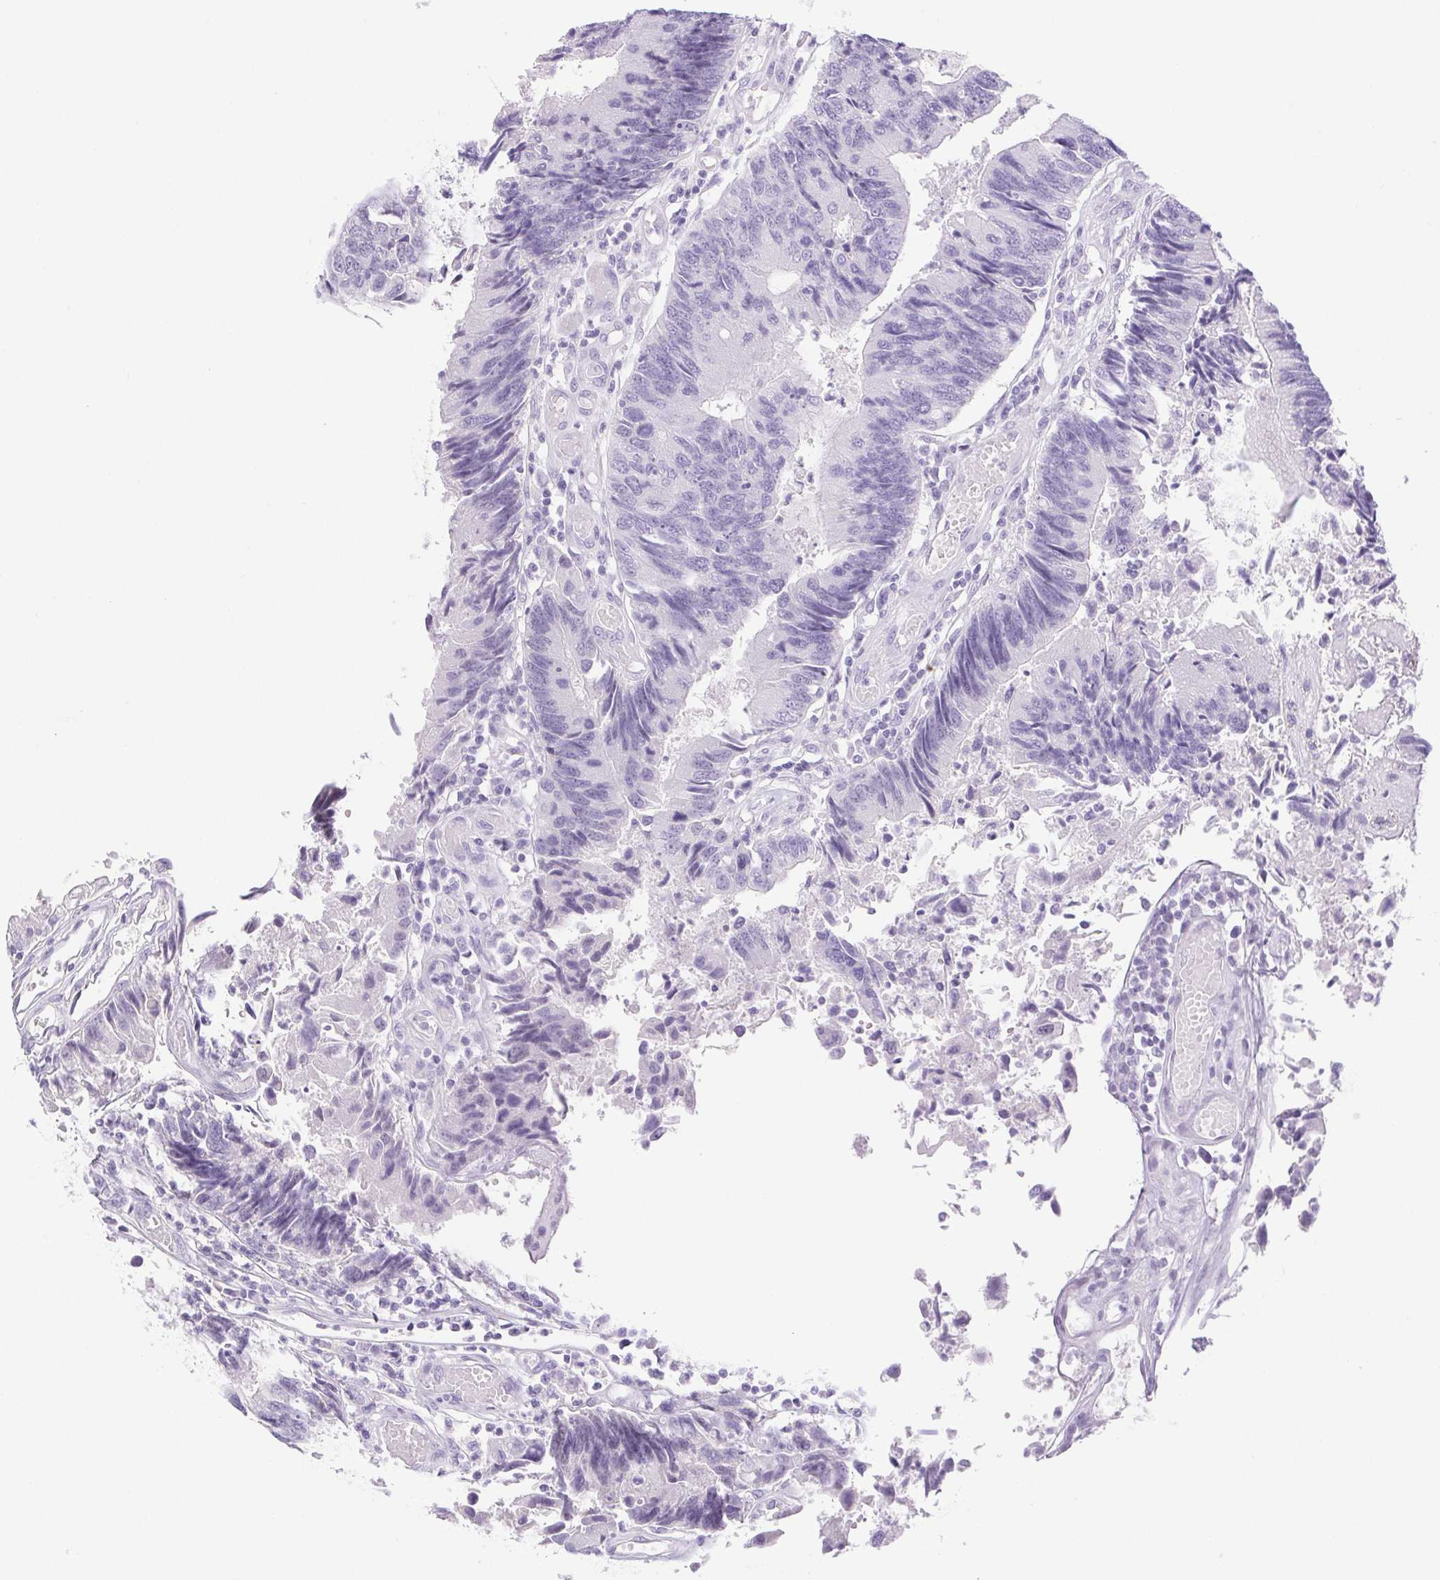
{"staining": {"intensity": "negative", "quantity": "none", "location": "none"}, "tissue": "colorectal cancer", "cell_type": "Tumor cells", "image_type": "cancer", "snomed": [{"axis": "morphology", "description": "Adenocarcinoma, NOS"}, {"axis": "topography", "description": "Colon"}], "caption": "Tumor cells are negative for protein expression in human colorectal cancer (adenocarcinoma).", "gene": "PAPPA2", "patient": {"sex": "female", "age": 67}}